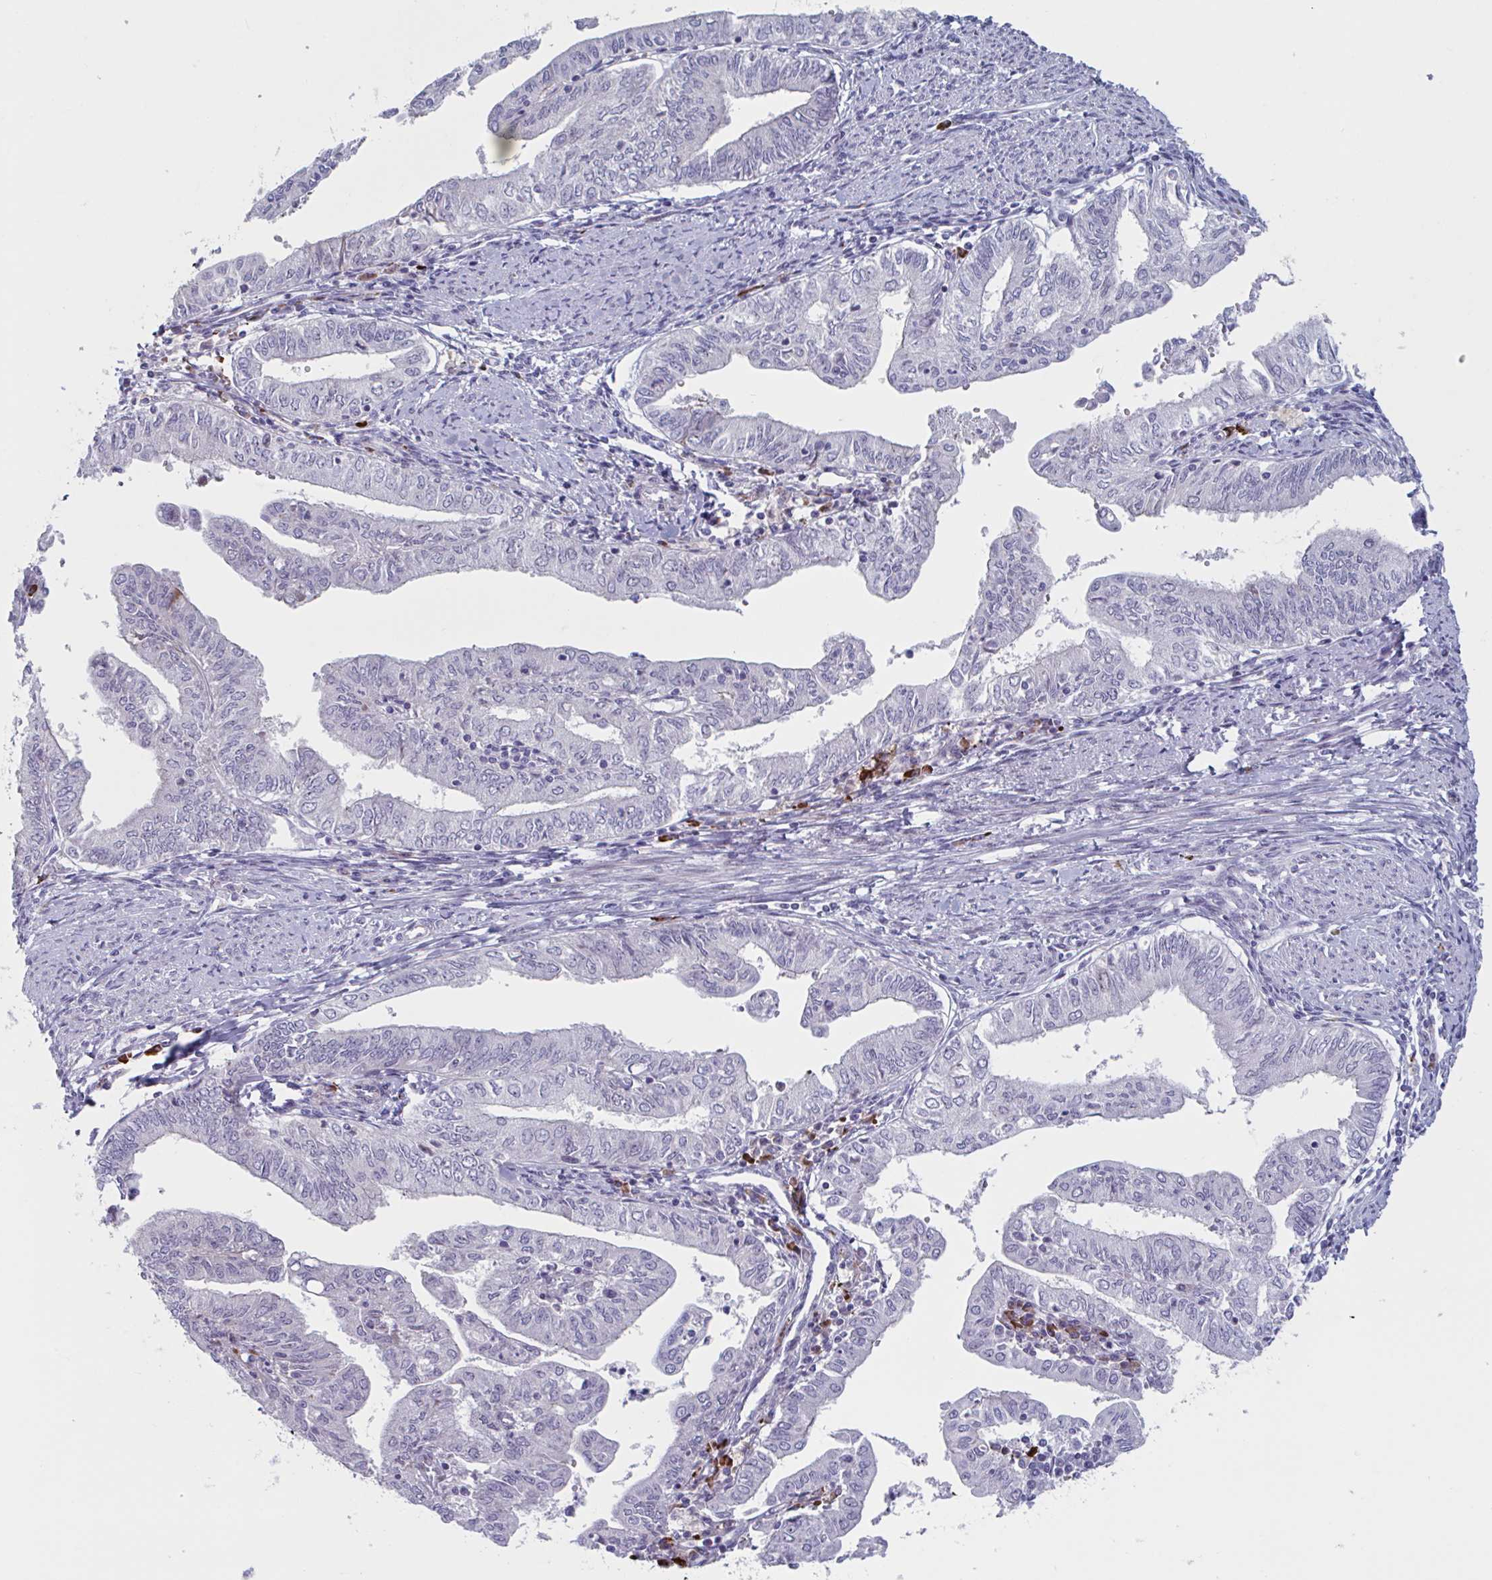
{"staining": {"intensity": "negative", "quantity": "none", "location": "none"}, "tissue": "endometrial cancer", "cell_type": "Tumor cells", "image_type": "cancer", "snomed": [{"axis": "morphology", "description": "Adenocarcinoma, NOS"}, {"axis": "topography", "description": "Endometrium"}], "caption": "IHC histopathology image of endometrial cancer stained for a protein (brown), which demonstrates no expression in tumor cells.", "gene": "DUXA", "patient": {"sex": "female", "age": 66}}